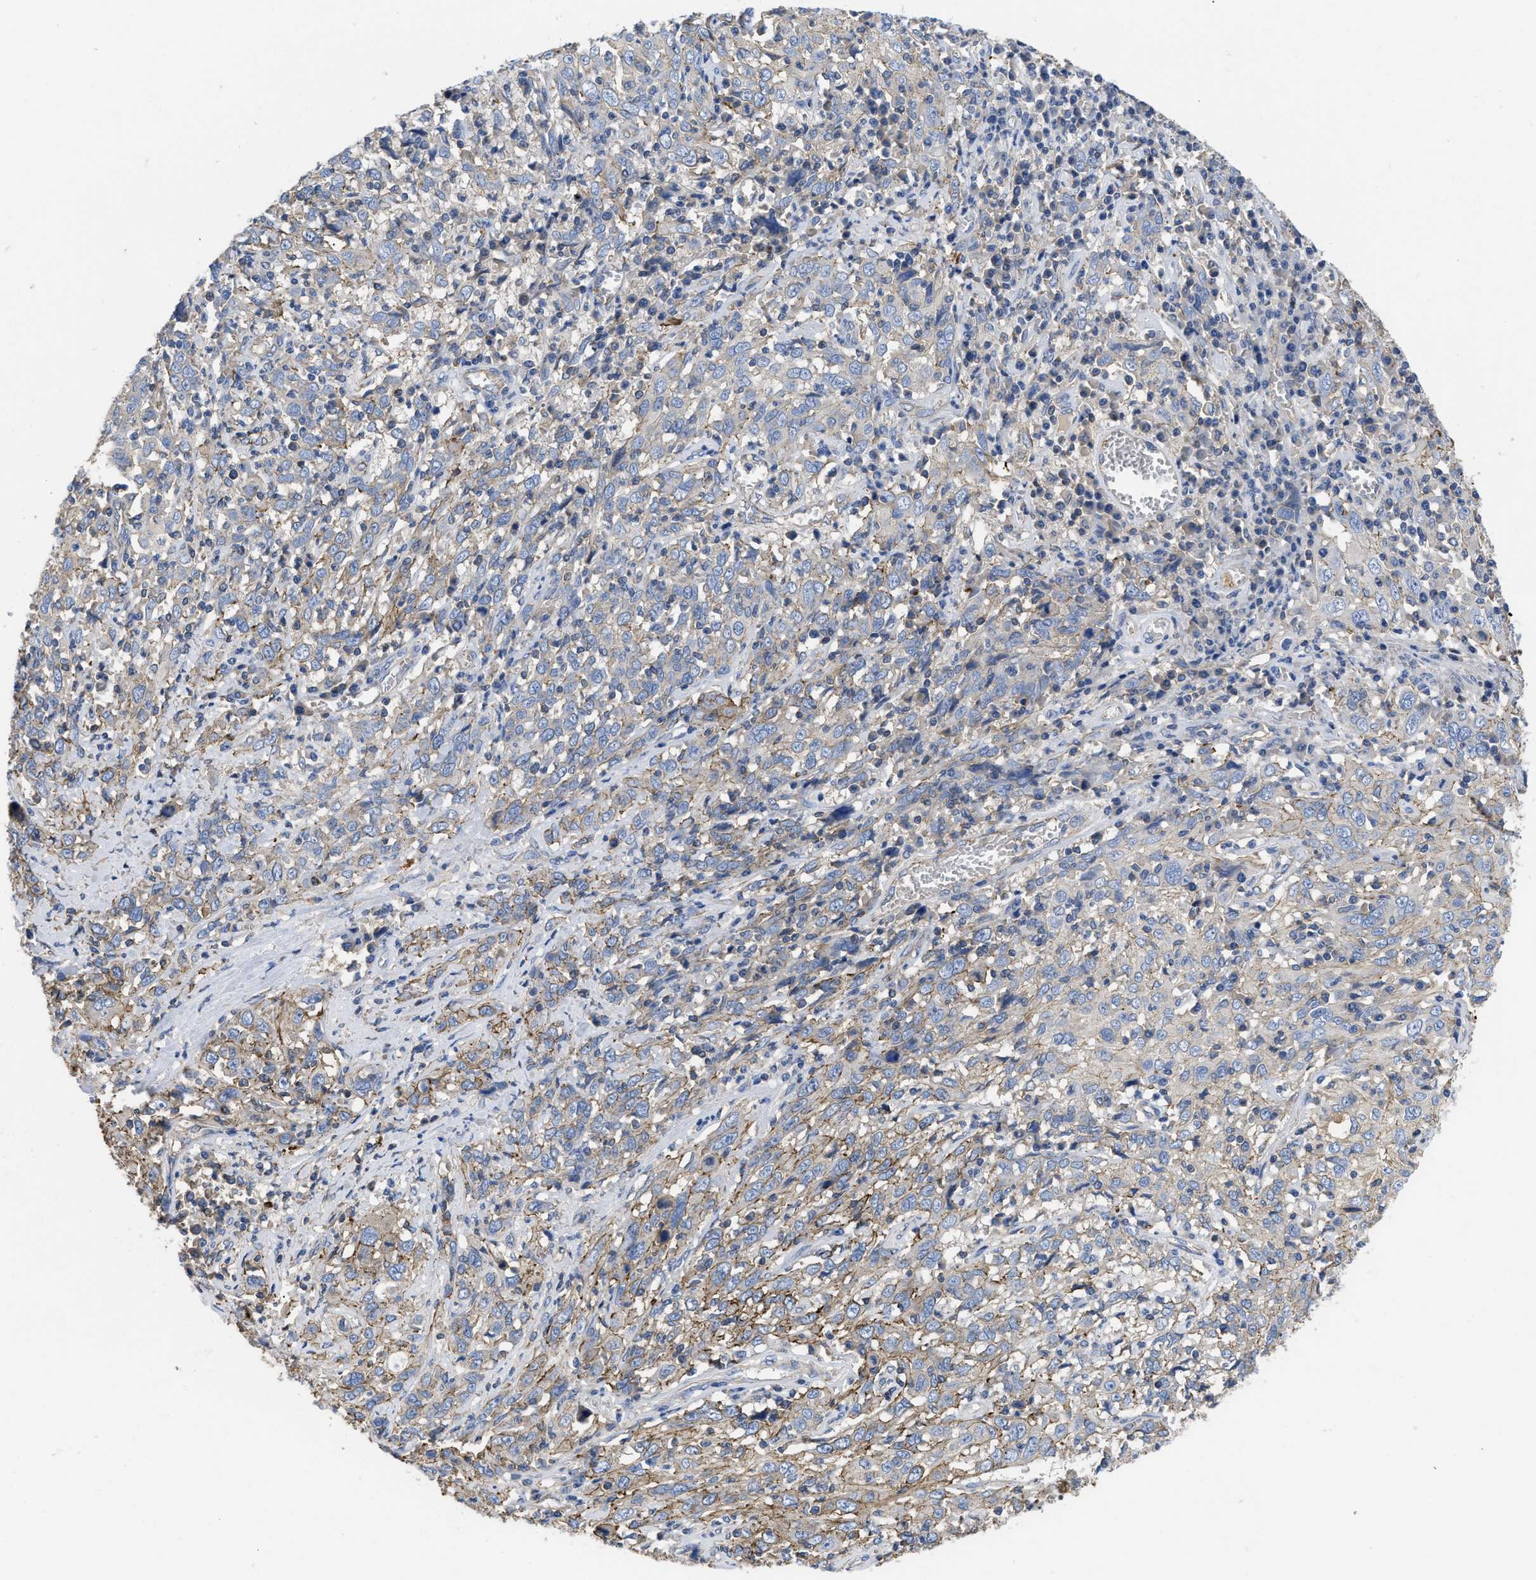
{"staining": {"intensity": "negative", "quantity": "none", "location": "none"}, "tissue": "cervical cancer", "cell_type": "Tumor cells", "image_type": "cancer", "snomed": [{"axis": "morphology", "description": "Squamous cell carcinoma, NOS"}, {"axis": "topography", "description": "Cervix"}], "caption": "Tumor cells show no significant protein staining in cervical squamous cell carcinoma. (DAB immunohistochemistry (IHC) with hematoxylin counter stain).", "gene": "USP4", "patient": {"sex": "female", "age": 46}}